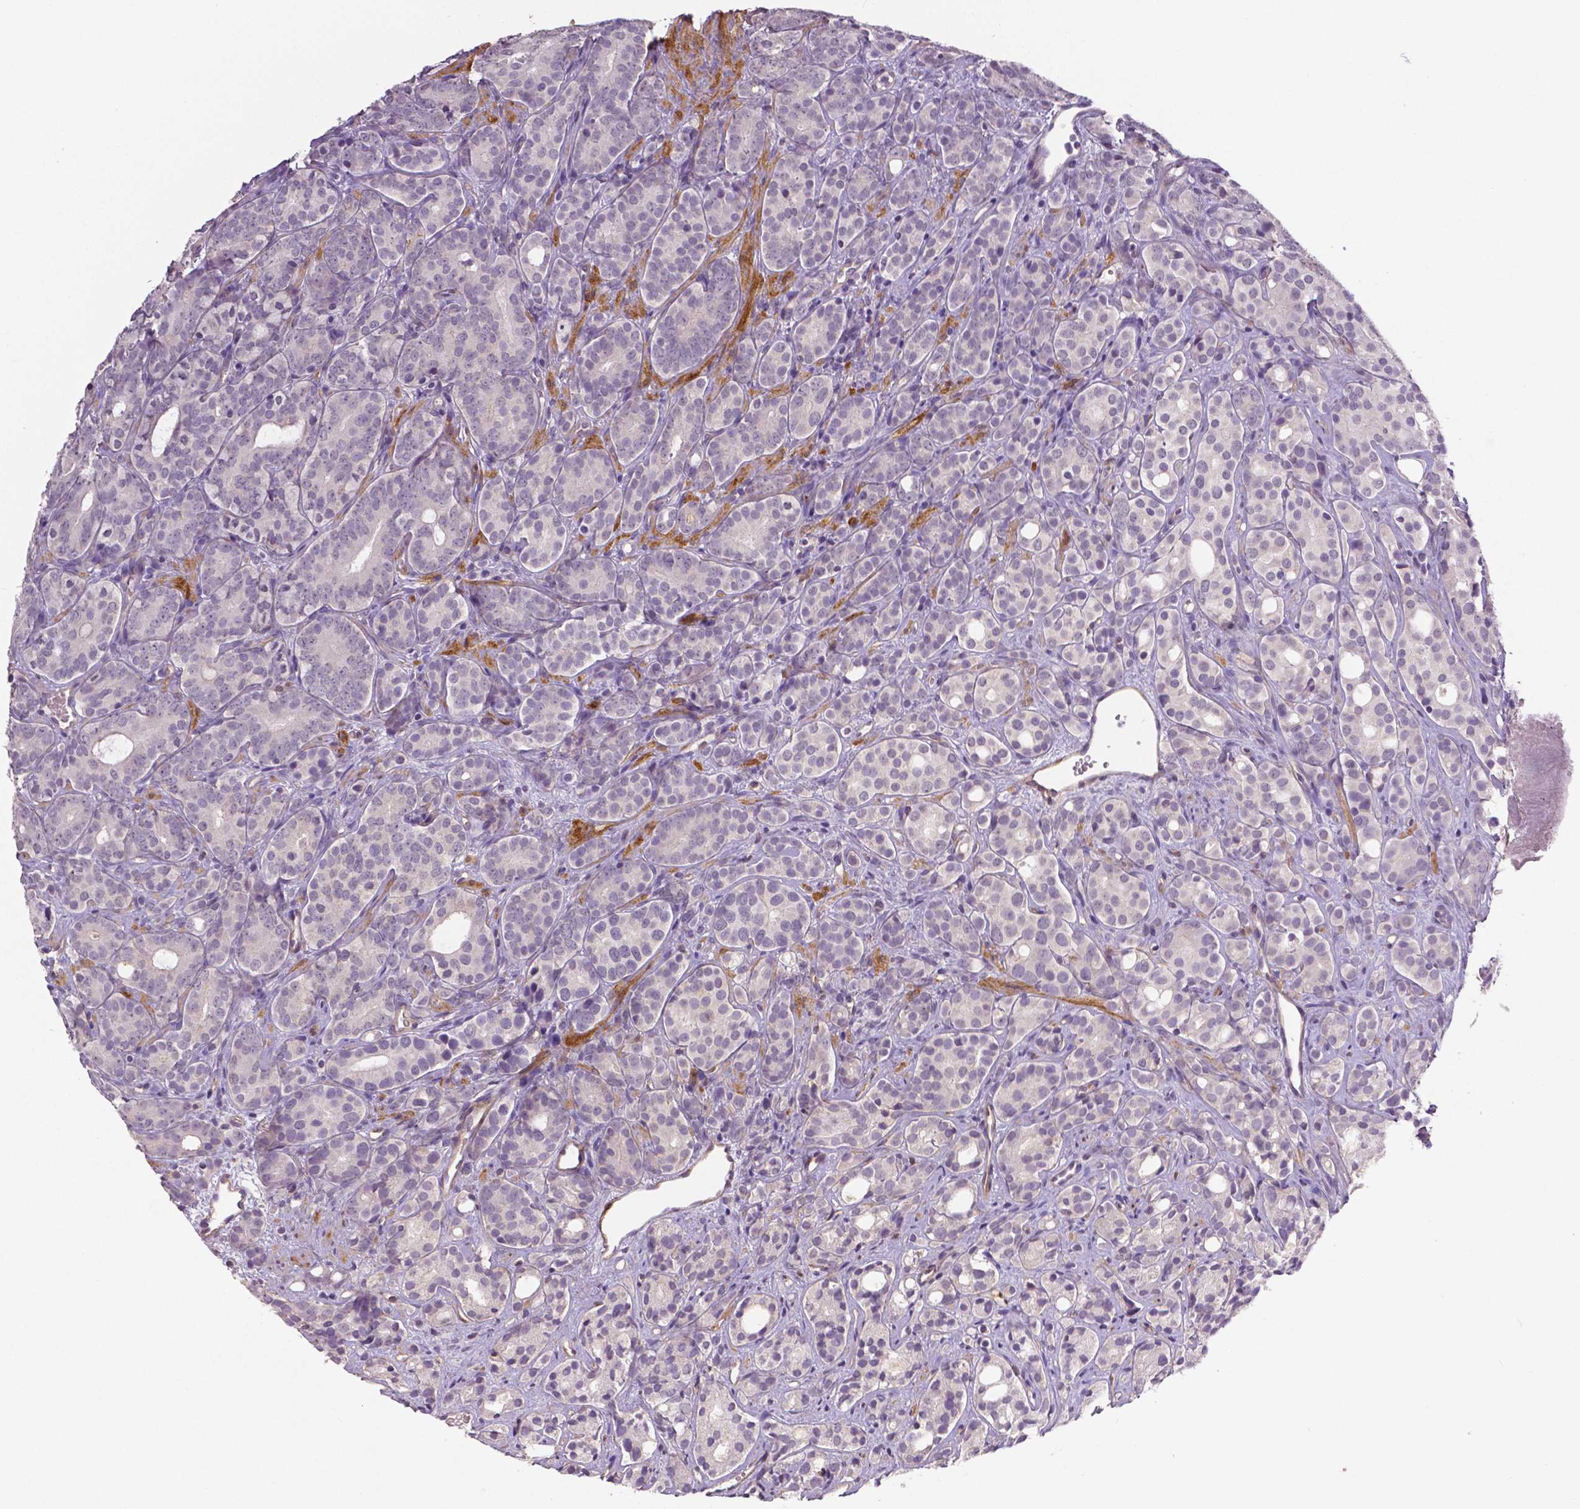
{"staining": {"intensity": "negative", "quantity": "none", "location": "none"}, "tissue": "prostate cancer", "cell_type": "Tumor cells", "image_type": "cancer", "snomed": [{"axis": "morphology", "description": "Adenocarcinoma, High grade"}, {"axis": "topography", "description": "Prostate"}], "caption": "Protein analysis of prostate adenocarcinoma (high-grade) demonstrates no significant expression in tumor cells. The staining is performed using DAB brown chromogen with nuclei counter-stained in using hematoxylin.", "gene": "FLT1", "patient": {"sex": "male", "age": 84}}